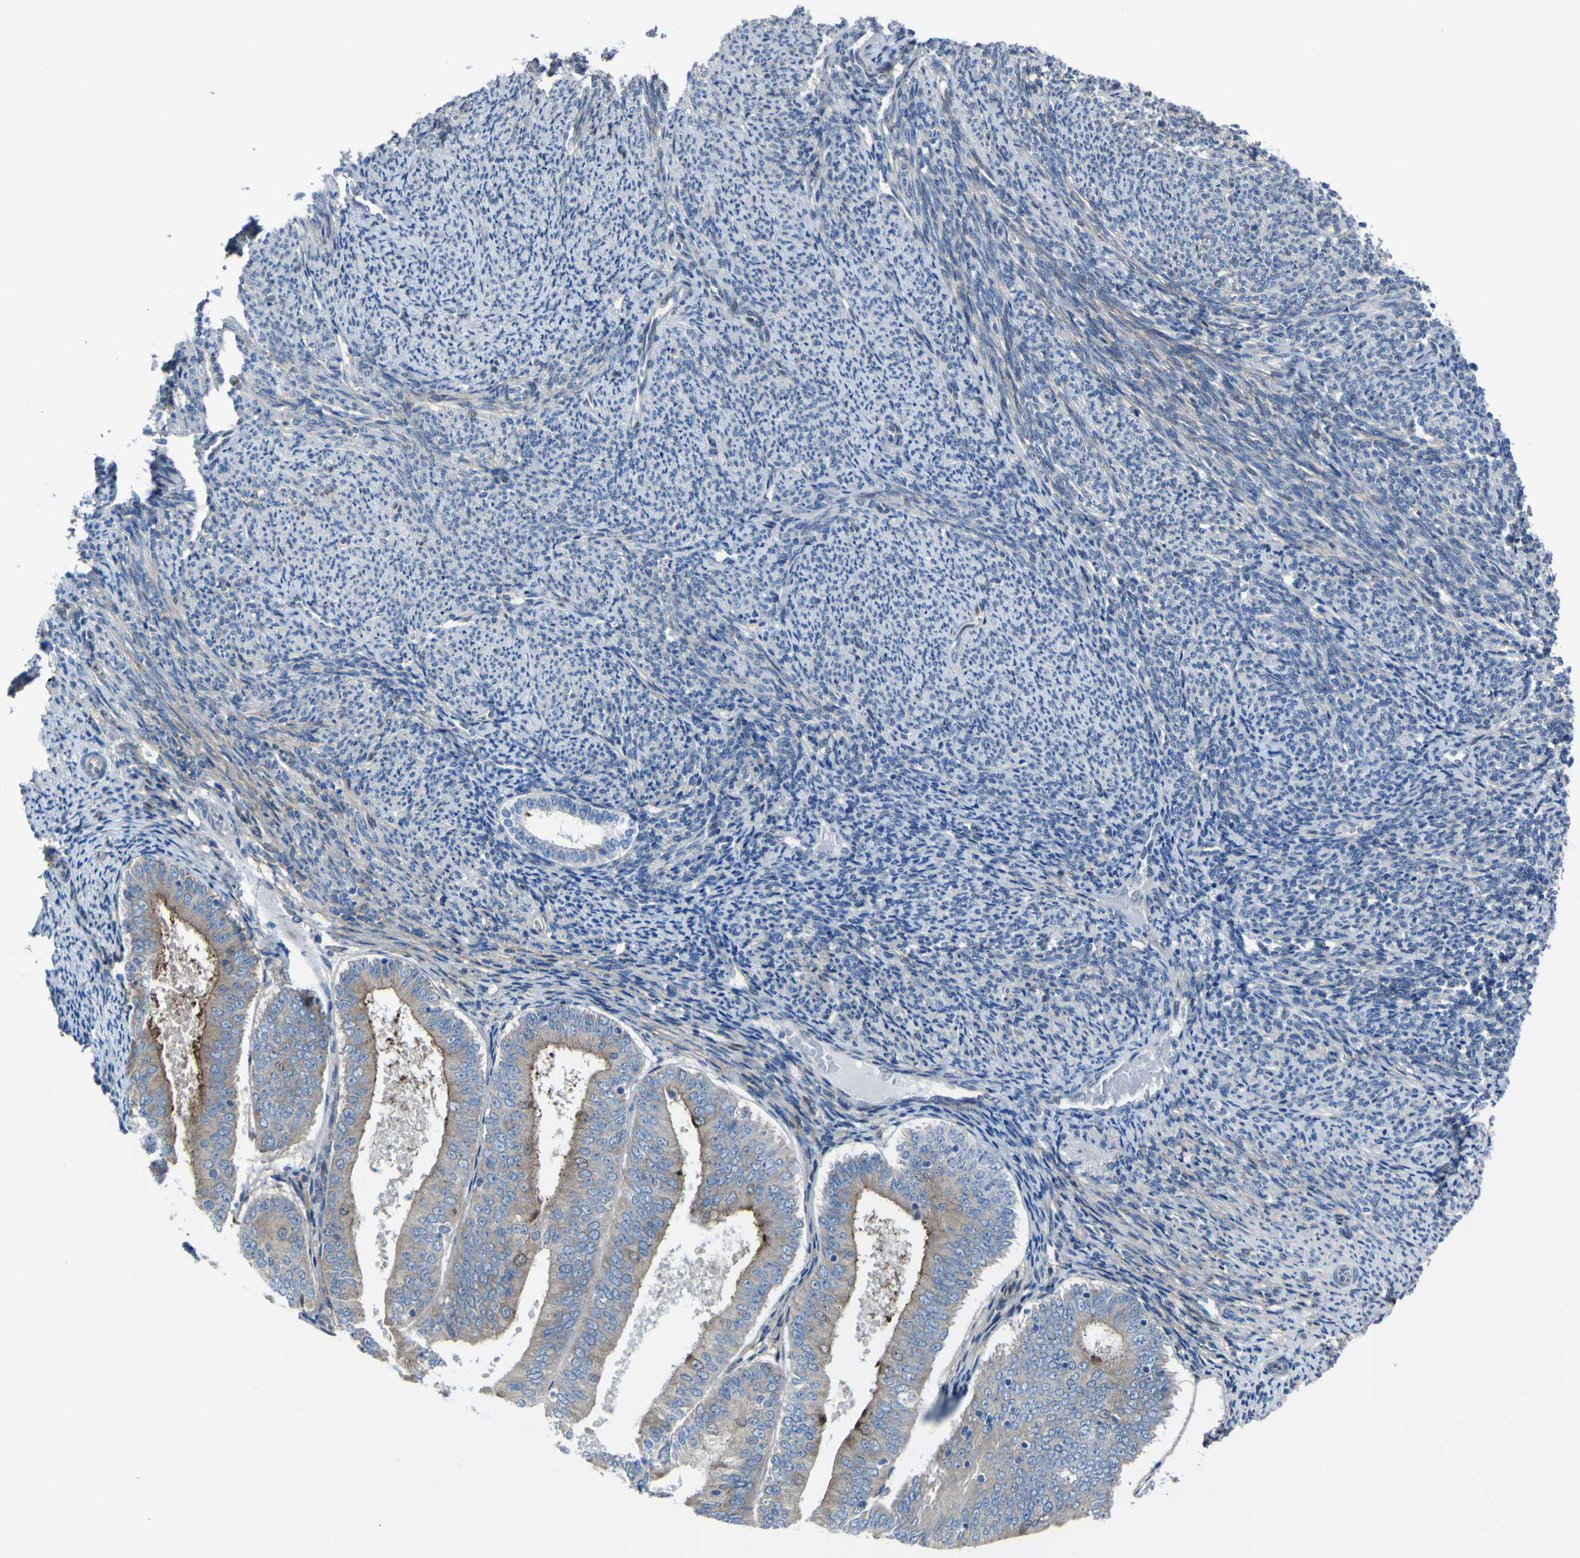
{"staining": {"intensity": "moderate", "quantity": "25%-75%", "location": "cytoplasmic/membranous"}, "tissue": "endometrial cancer", "cell_type": "Tumor cells", "image_type": "cancer", "snomed": [{"axis": "morphology", "description": "Adenocarcinoma, NOS"}, {"axis": "topography", "description": "Endometrium"}], "caption": "This histopathology image reveals immunohistochemistry (IHC) staining of endometrial adenocarcinoma, with medium moderate cytoplasmic/membranous expression in approximately 25%-75% of tumor cells.", "gene": "LRRN1", "patient": {"sex": "female", "age": 63}}